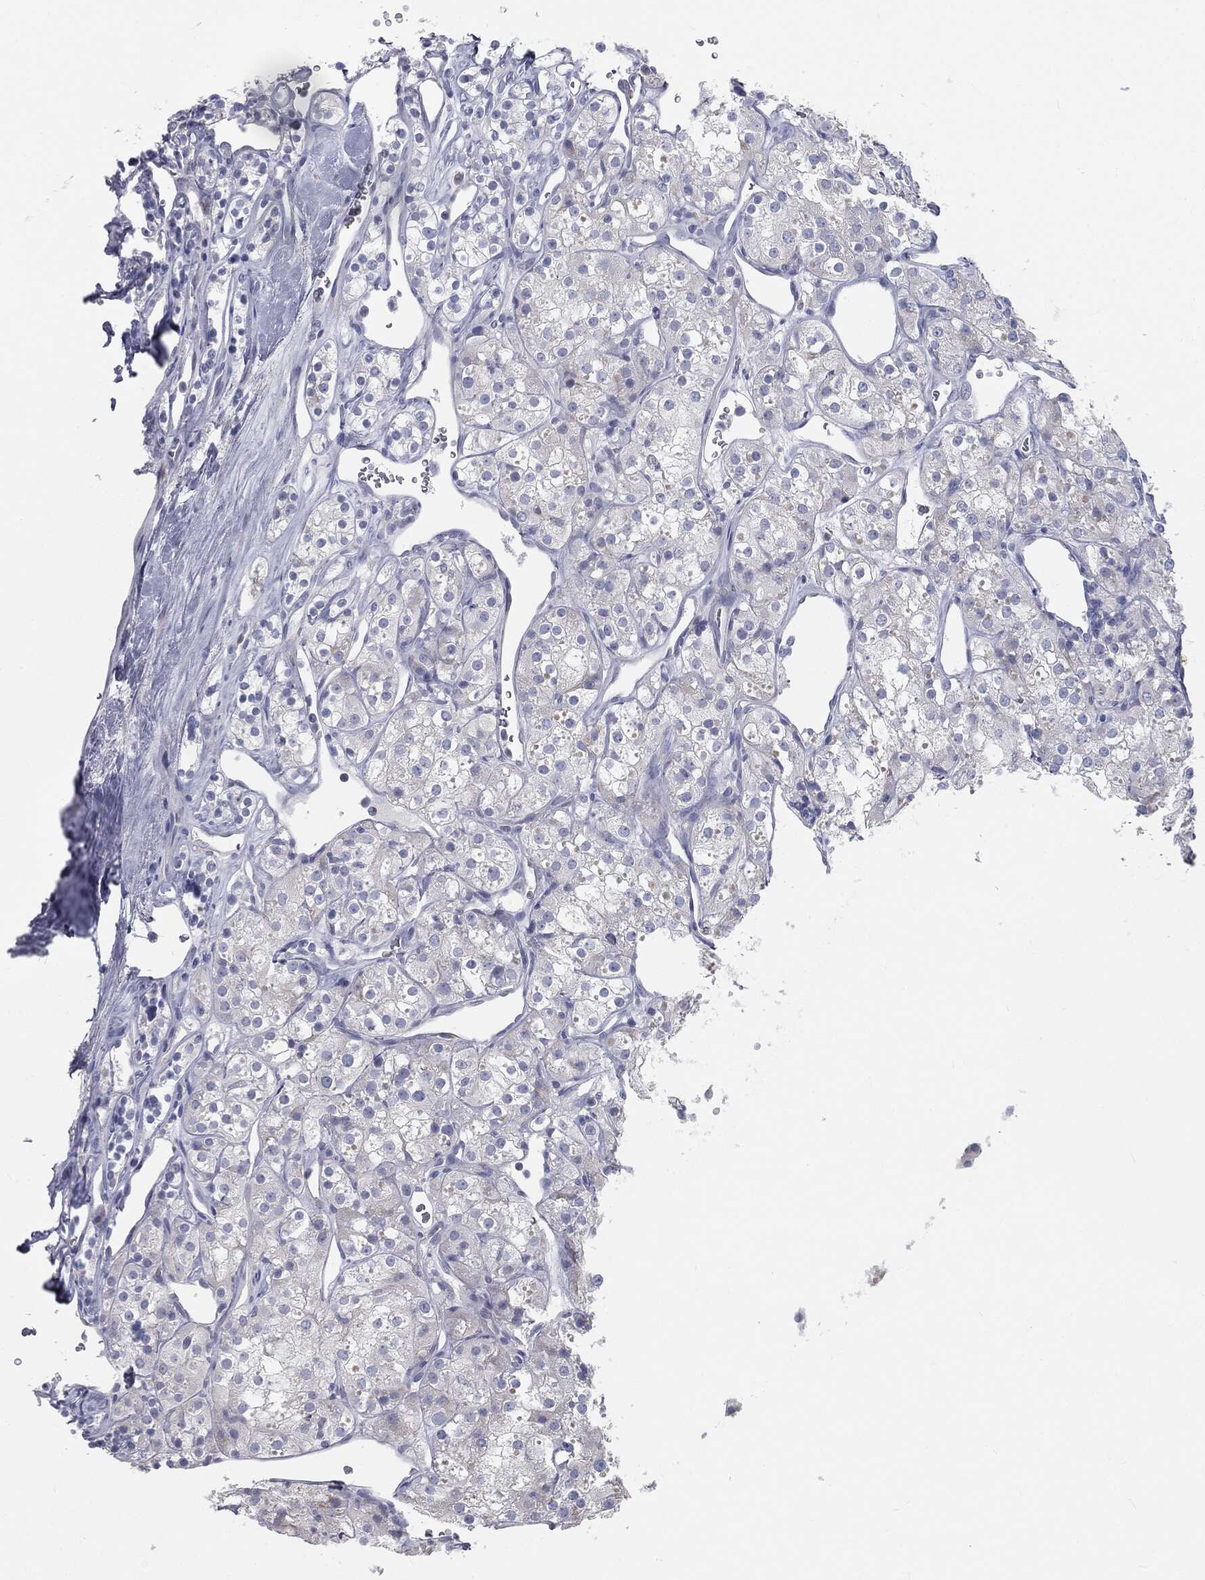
{"staining": {"intensity": "negative", "quantity": "none", "location": "none"}, "tissue": "renal cancer", "cell_type": "Tumor cells", "image_type": "cancer", "snomed": [{"axis": "morphology", "description": "Adenocarcinoma, NOS"}, {"axis": "topography", "description": "Kidney"}], "caption": "Histopathology image shows no significant protein staining in tumor cells of renal adenocarcinoma.", "gene": "CAV3", "patient": {"sex": "male", "age": 77}}